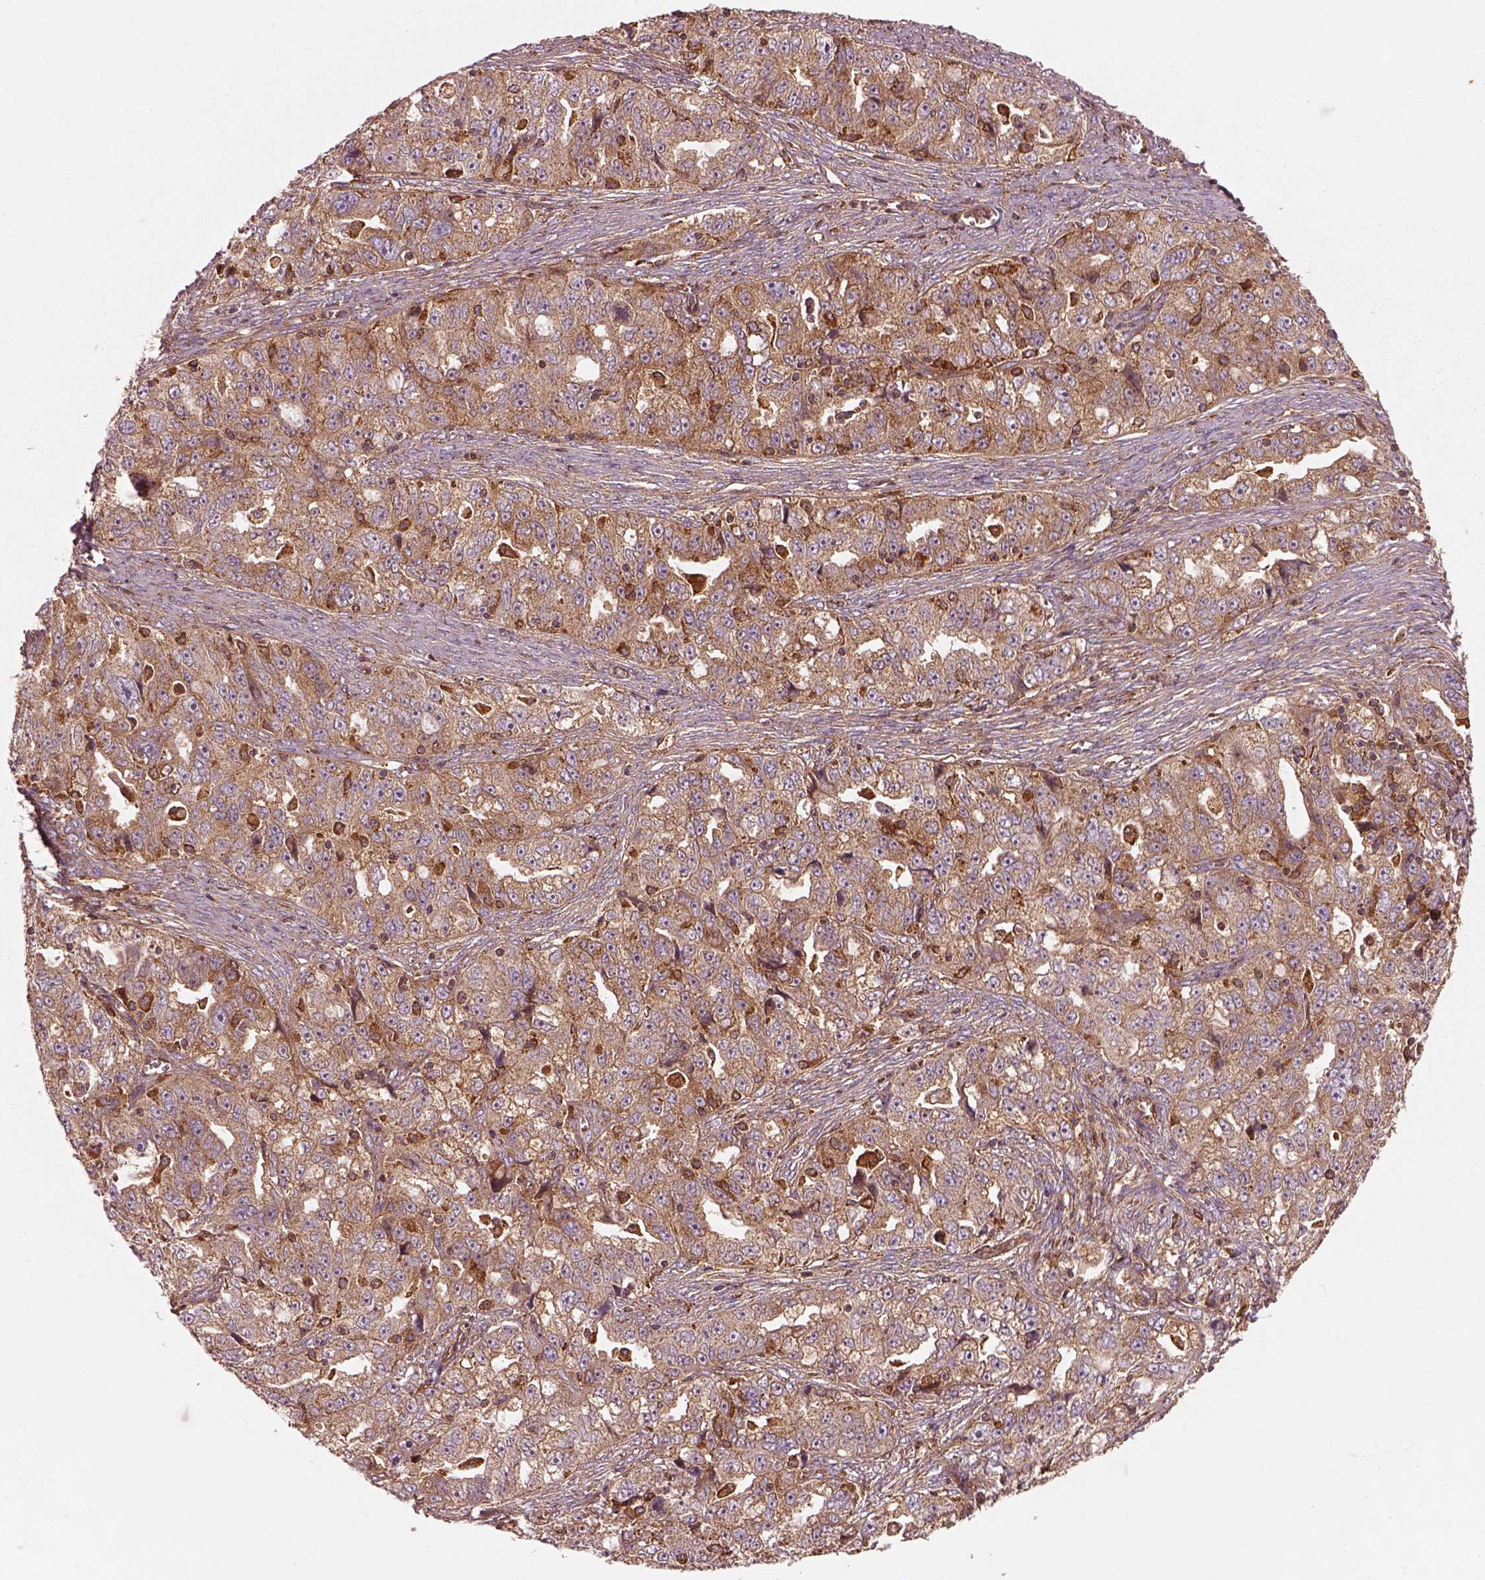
{"staining": {"intensity": "moderate", "quantity": "25%-75%", "location": "cytoplasmic/membranous"}, "tissue": "ovarian cancer", "cell_type": "Tumor cells", "image_type": "cancer", "snomed": [{"axis": "morphology", "description": "Cystadenocarcinoma, serous, NOS"}, {"axis": "topography", "description": "Ovary"}], "caption": "This micrograph exhibits IHC staining of ovarian serous cystadenocarcinoma, with medium moderate cytoplasmic/membranous expression in about 25%-75% of tumor cells.", "gene": "WASHC2A", "patient": {"sex": "female", "age": 51}}